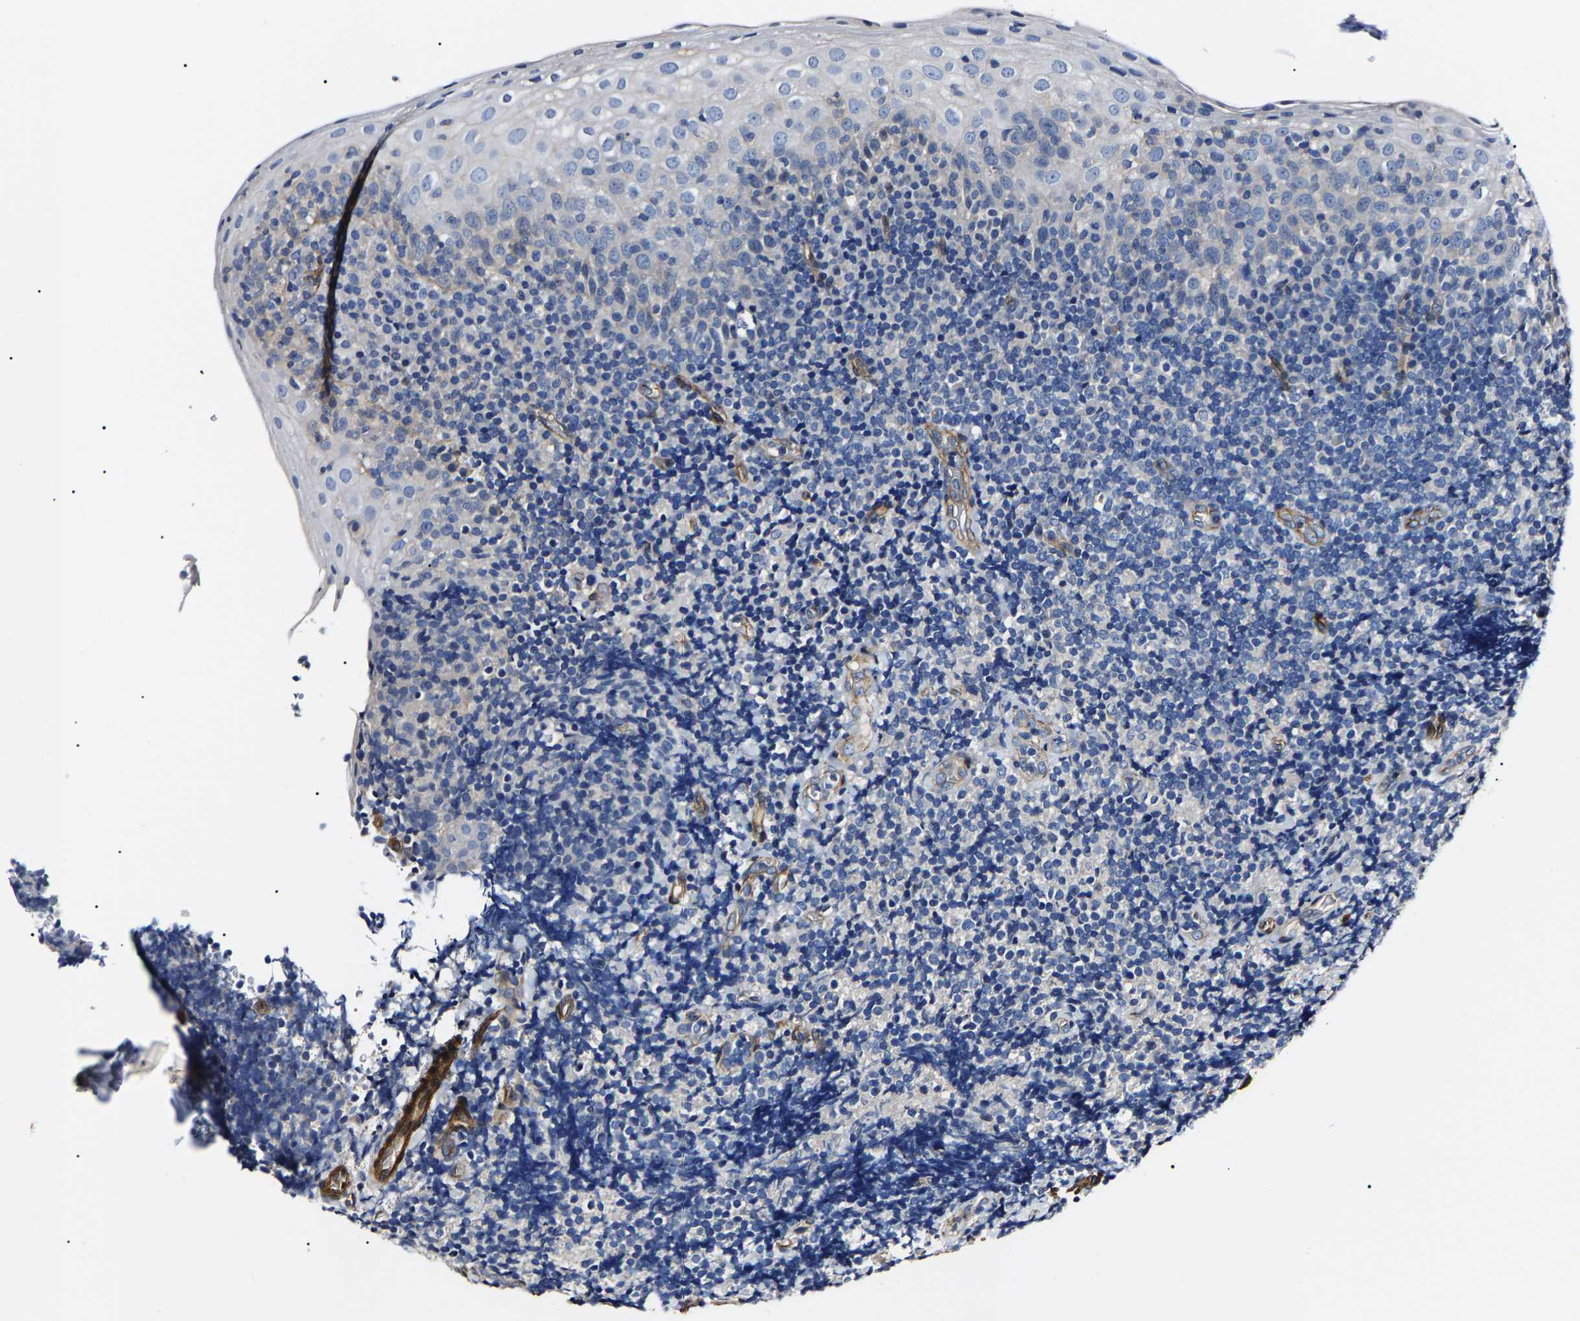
{"staining": {"intensity": "negative", "quantity": "none", "location": "none"}, "tissue": "tonsil", "cell_type": "Germinal center cells", "image_type": "normal", "snomed": [{"axis": "morphology", "description": "Normal tissue, NOS"}, {"axis": "topography", "description": "Tonsil"}], "caption": "DAB (3,3'-diaminobenzidine) immunohistochemical staining of normal tonsil shows no significant staining in germinal center cells. (DAB immunohistochemistry, high magnification).", "gene": "KLHL42", "patient": {"sex": "male", "age": 37}}